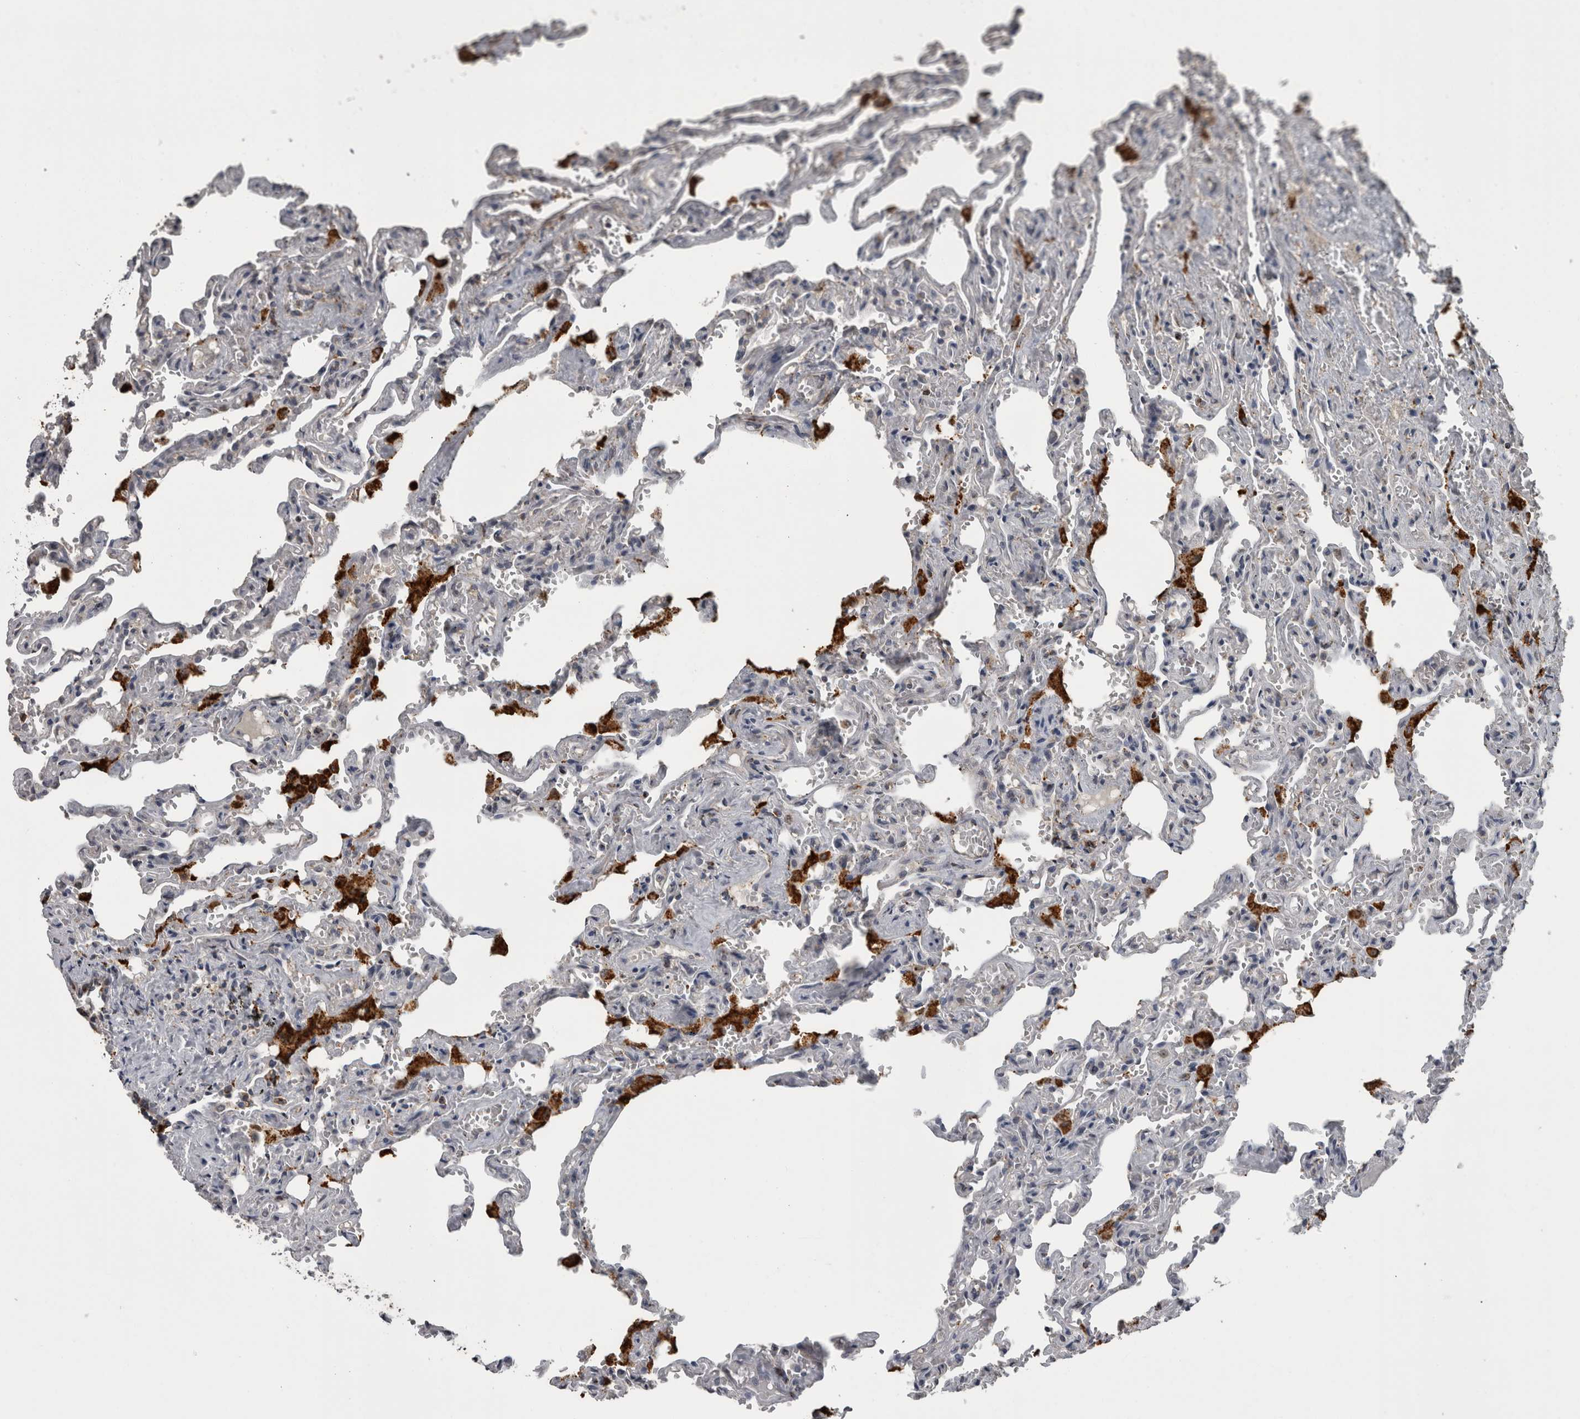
{"staining": {"intensity": "negative", "quantity": "none", "location": "none"}, "tissue": "lung", "cell_type": "Alveolar cells", "image_type": "normal", "snomed": [{"axis": "morphology", "description": "Normal tissue, NOS"}, {"axis": "topography", "description": "Lung"}], "caption": "An IHC micrograph of unremarkable lung is shown. There is no staining in alveolar cells of lung. (DAB IHC with hematoxylin counter stain).", "gene": "NAAA", "patient": {"sex": "male", "age": 21}}